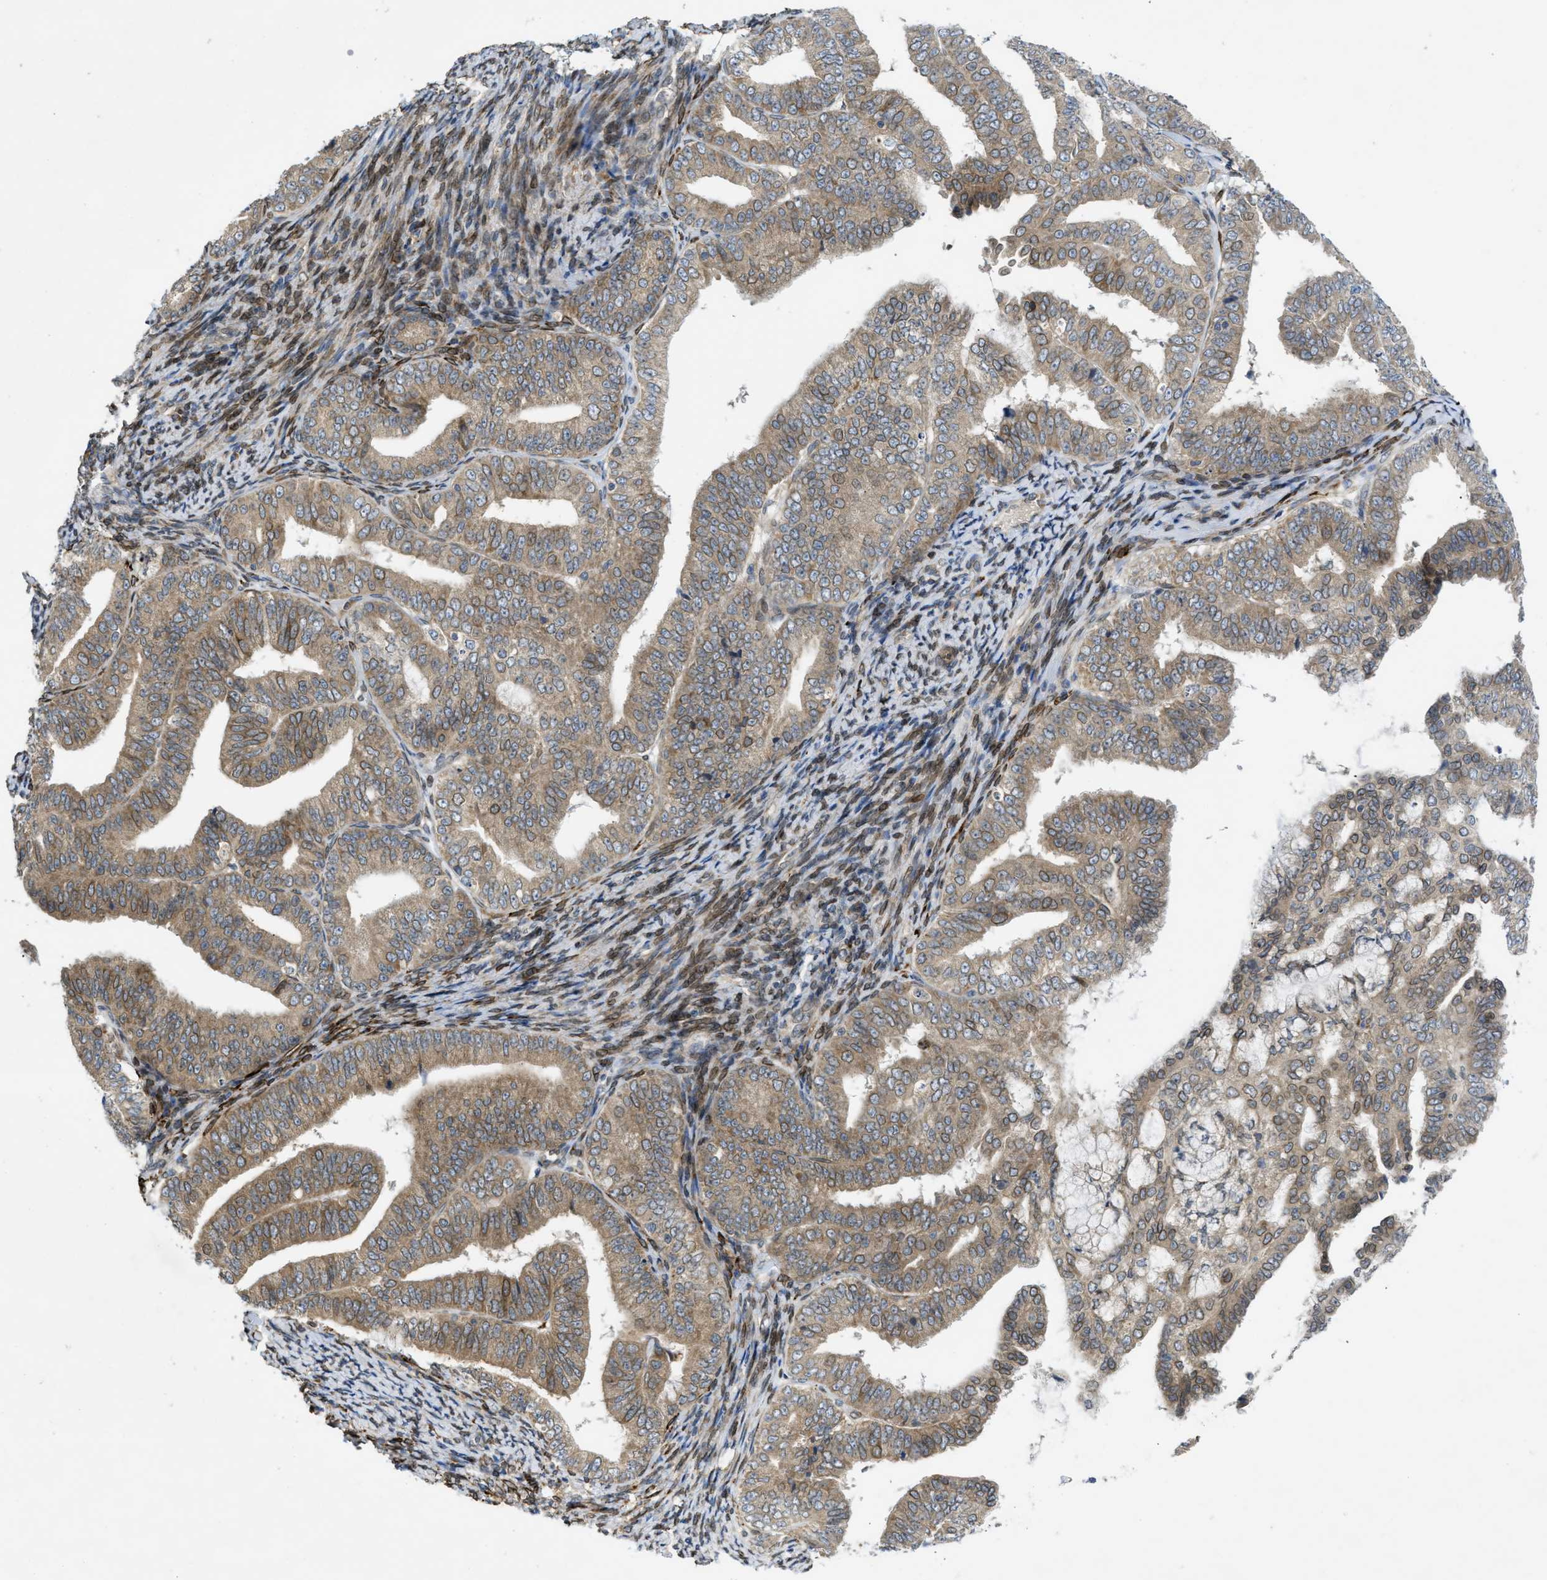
{"staining": {"intensity": "moderate", "quantity": ">75%", "location": "cytoplasmic/membranous"}, "tissue": "endometrial cancer", "cell_type": "Tumor cells", "image_type": "cancer", "snomed": [{"axis": "morphology", "description": "Adenocarcinoma, NOS"}, {"axis": "topography", "description": "Endometrium"}], "caption": "Immunohistochemistry (IHC) (DAB) staining of human endometrial cancer (adenocarcinoma) displays moderate cytoplasmic/membranous protein staining in approximately >75% of tumor cells. Using DAB (brown) and hematoxylin (blue) stains, captured at high magnification using brightfield microscopy.", "gene": "EIF2AK3", "patient": {"sex": "female", "age": 63}}